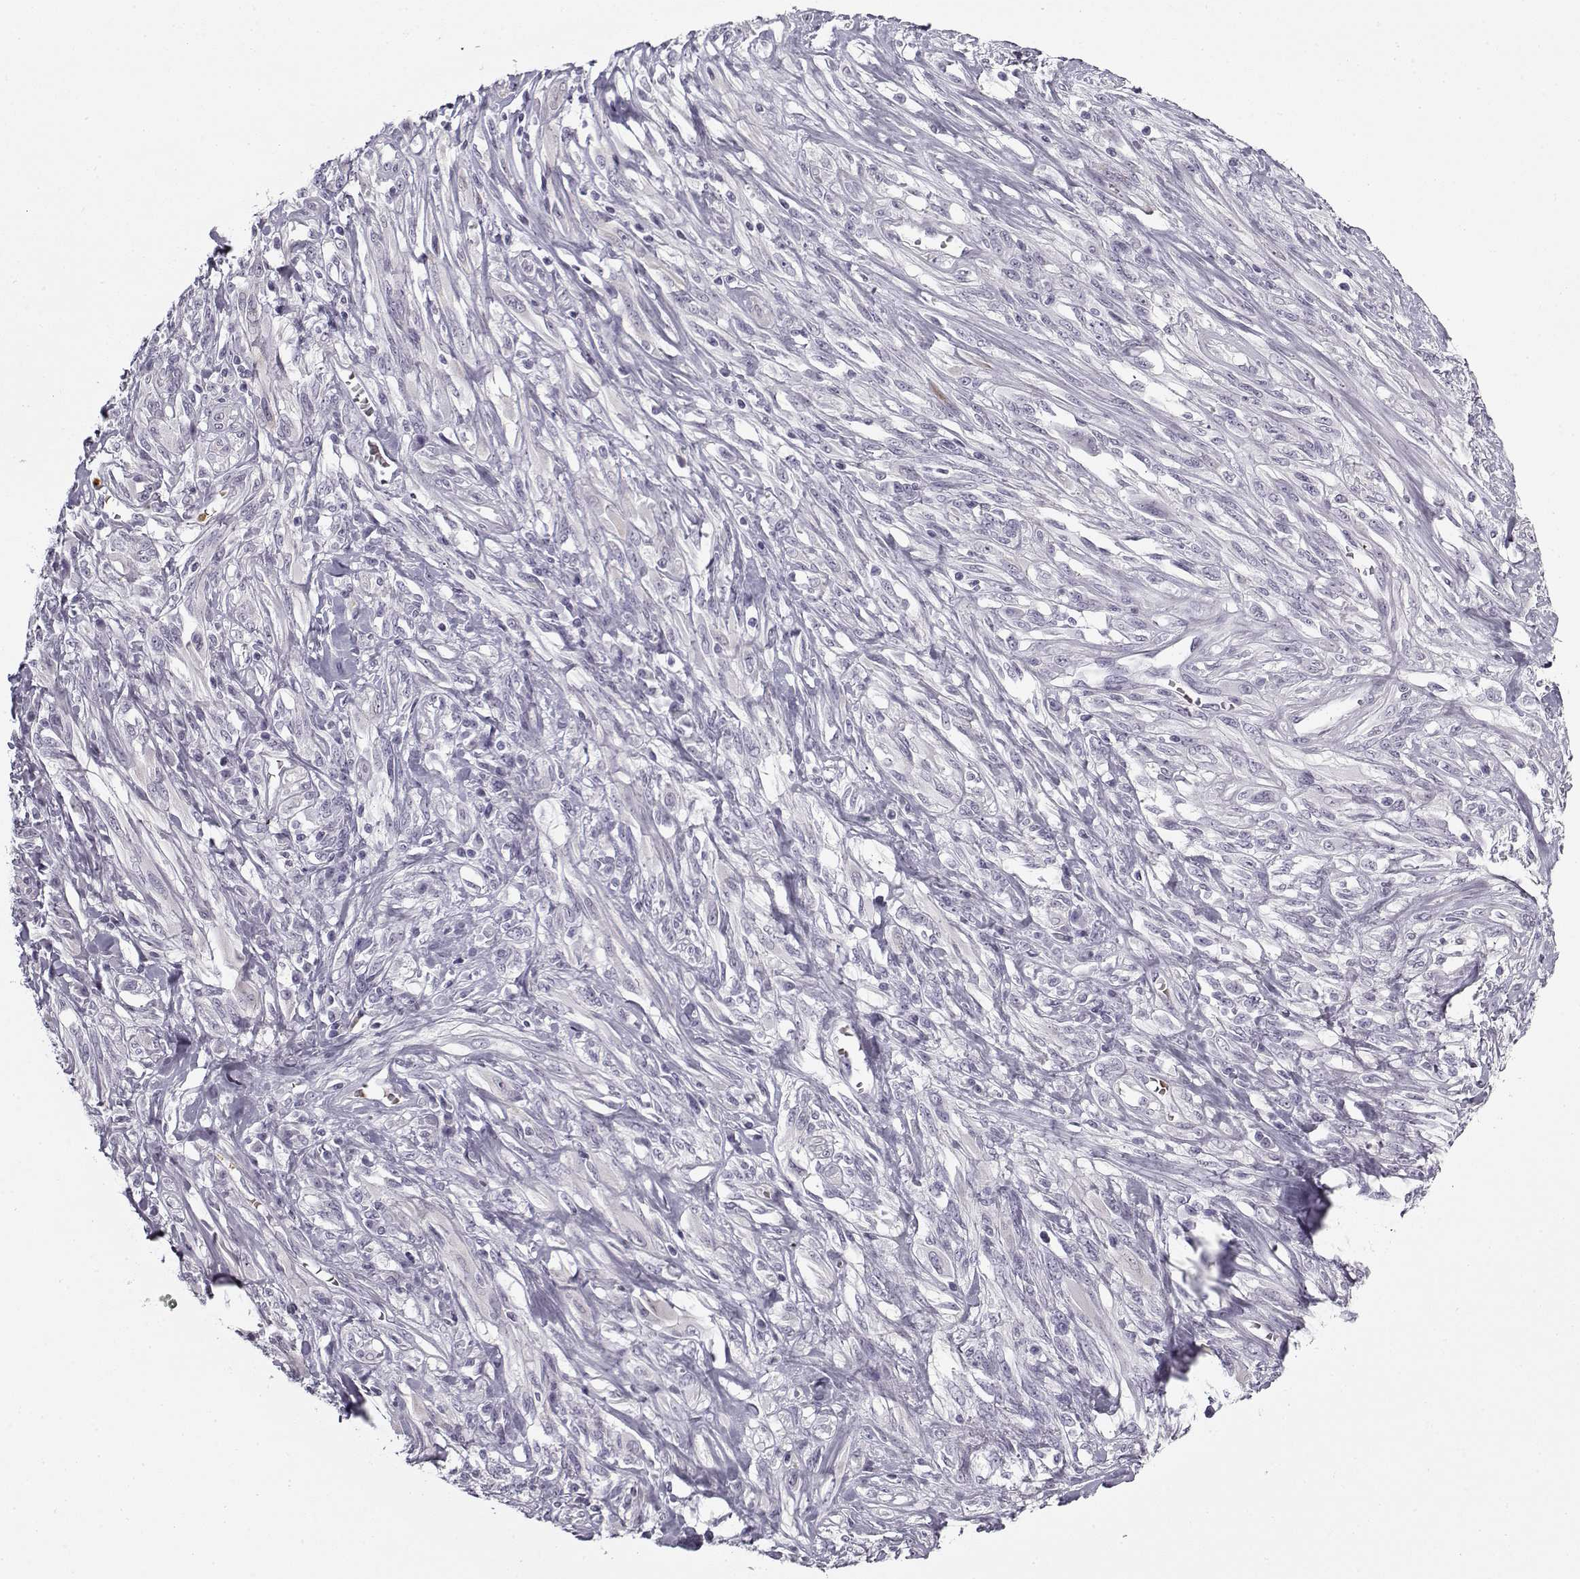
{"staining": {"intensity": "negative", "quantity": "none", "location": "none"}, "tissue": "melanoma", "cell_type": "Tumor cells", "image_type": "cancer", "snomed": [{"axis": "morphology", "description": "Malignant melanoma, NOS"}, {"axis": "topography", "description": "Skin"}], "caption": "Human malignant melanoma stained for a protein using IHC exhibits no expression in tumor cells.", "gene": "SNCA", "patient": {"sex": "female", "age": 91}}